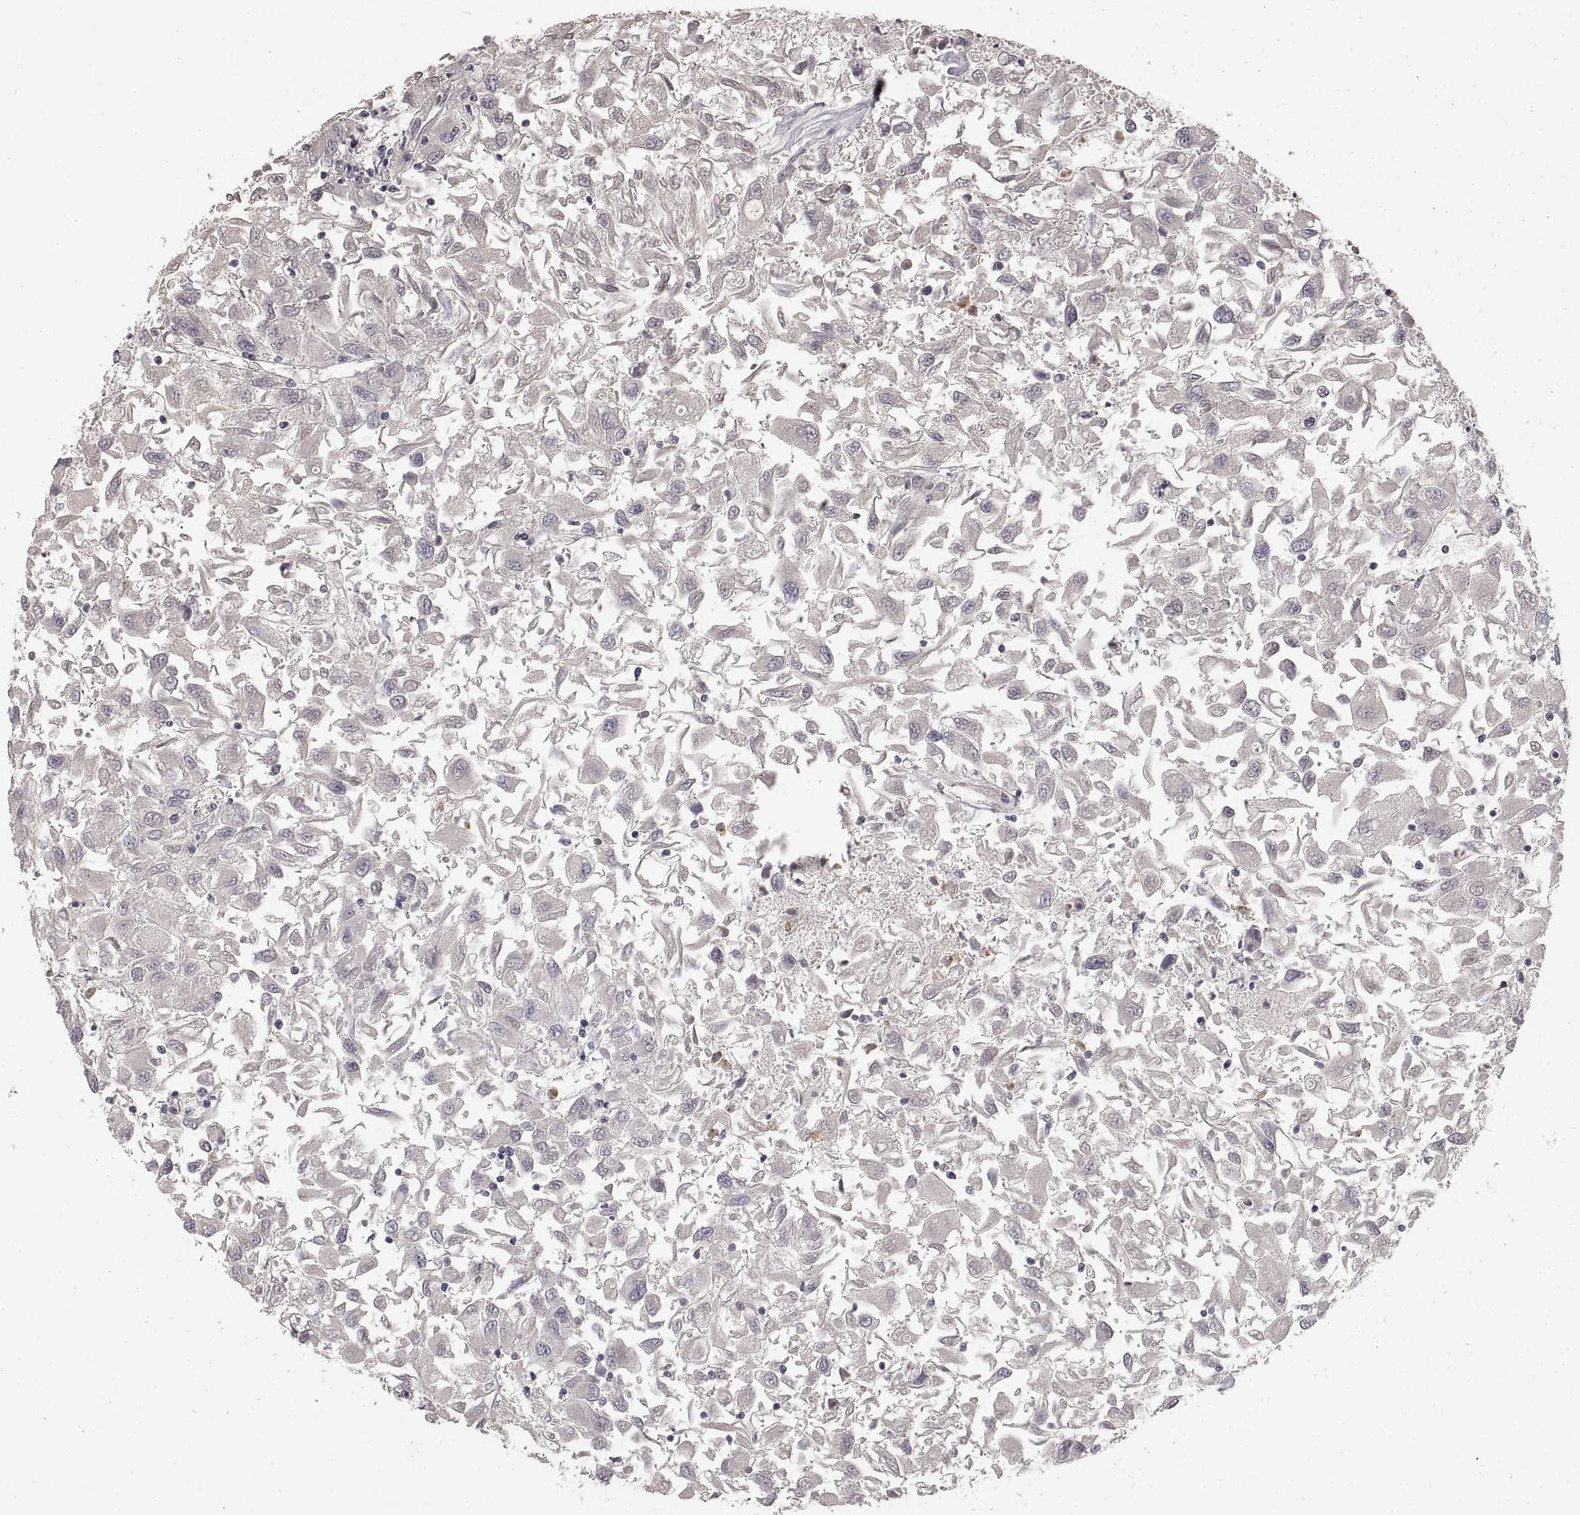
{"staining": {"intensity": "negative", "quantity": "none", "location": "none"}, "tissue": "renal cancer", "cell_type": "Tumor cells", "image_type": "cancer", "snomed": [{"axis": "morphology", "description": "Adenocarcinoma, NOS"}, {"axis": "topography", "description": "Kidney"}], "caption": "Human renal cancer stained for a protein using immunohistochemistry reveals no expression in tumor cells.", "gene": "RUNDC3A", "patient": {"sex": "female", "age": 76}}